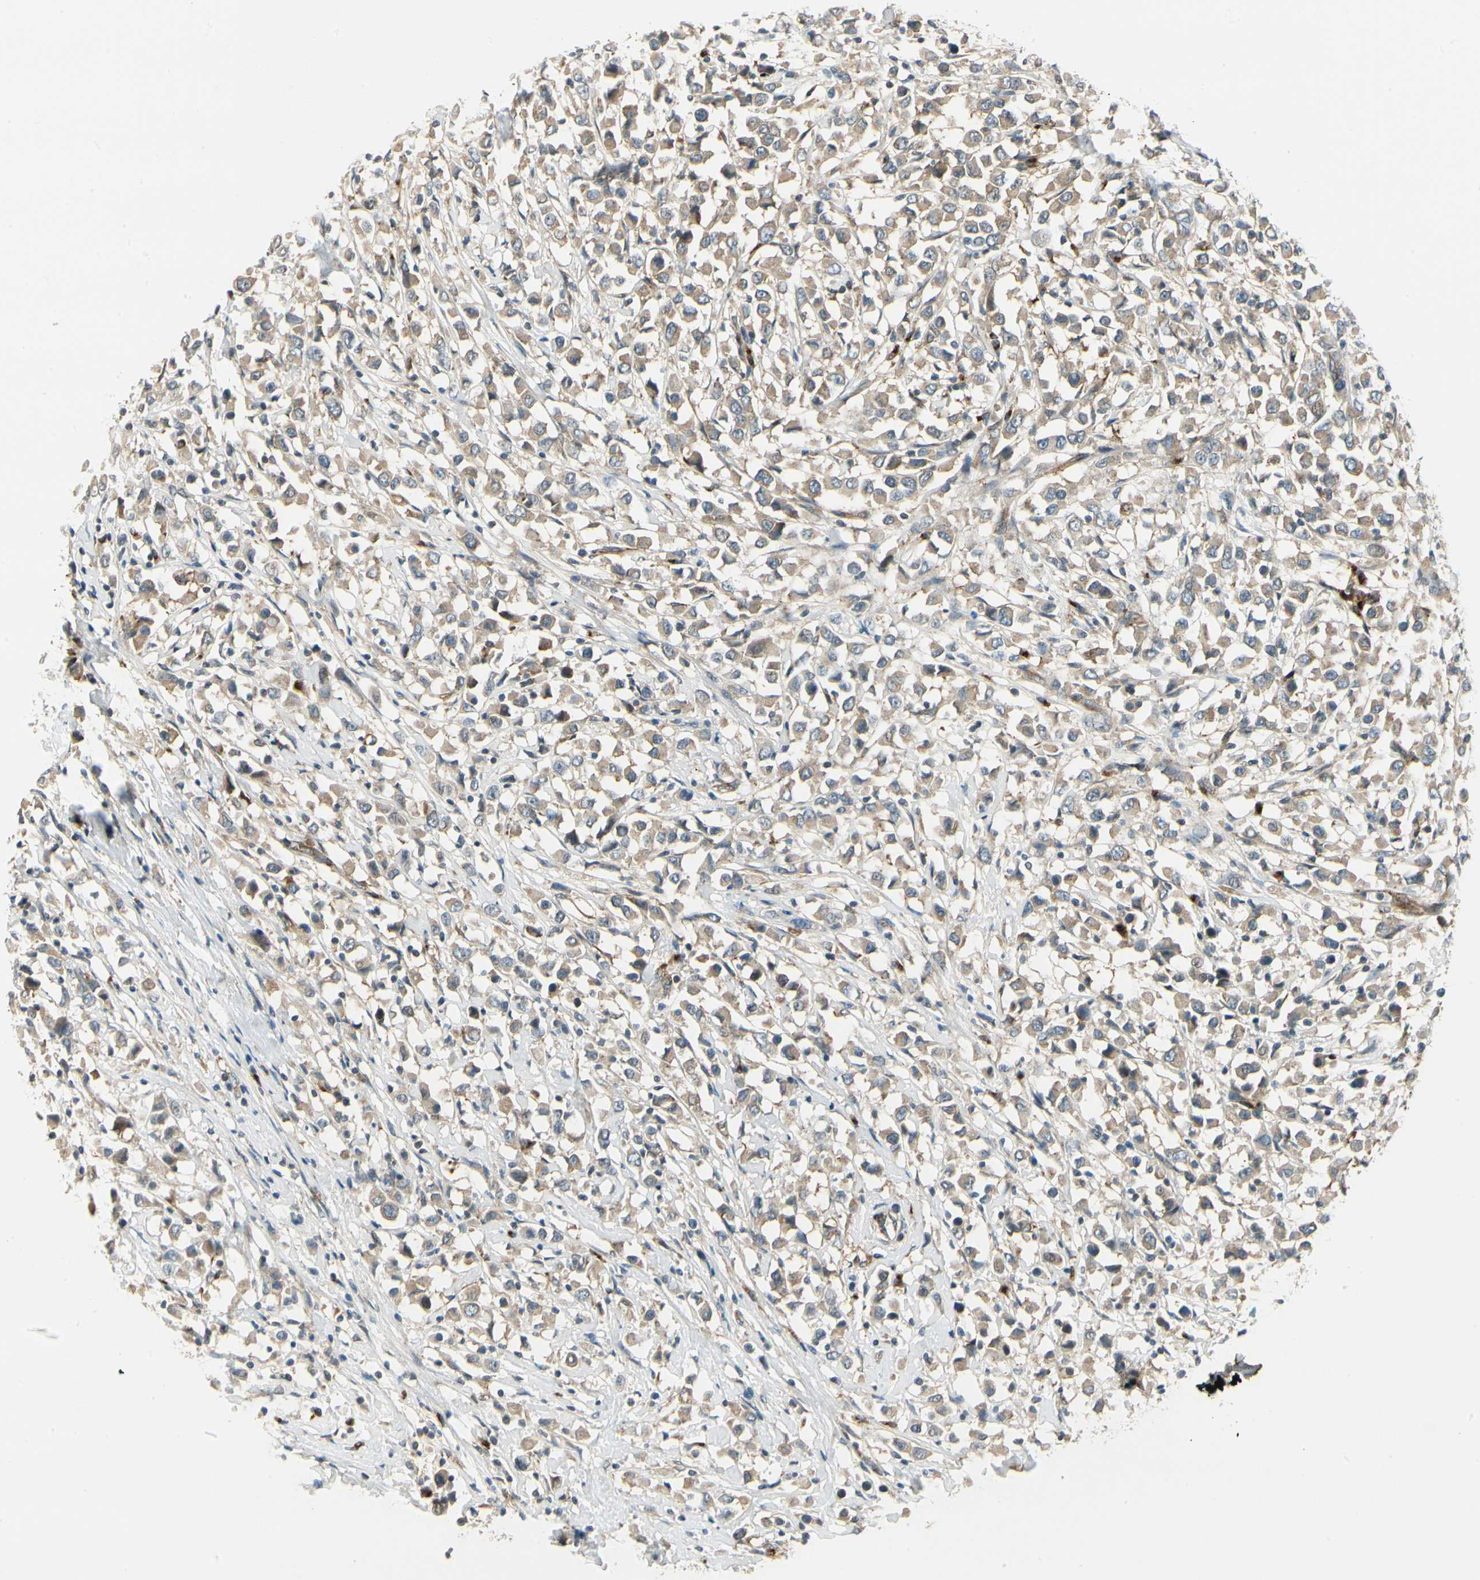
{"staining": {"intensity": "moderate", "quantity": ">75%", "location": "cytoplasmic/membranous"}, "tissue": "breast cancer", "cell_type": "Tumor cells", "image_type": "cancer", "snomed": [{"axis": "morphology", "description": "Duct carcinoma"}, {"axis": "topography", "description": "Breast"}], "caption": "This is an image of immunohistochemistry (IHC) staining of breast cancer, which shows moderate positivity in the cytoplasmic/membranous of tumor cells.", "gene": "MANSC1", "patient": {"sex": "female", "age": 61}}